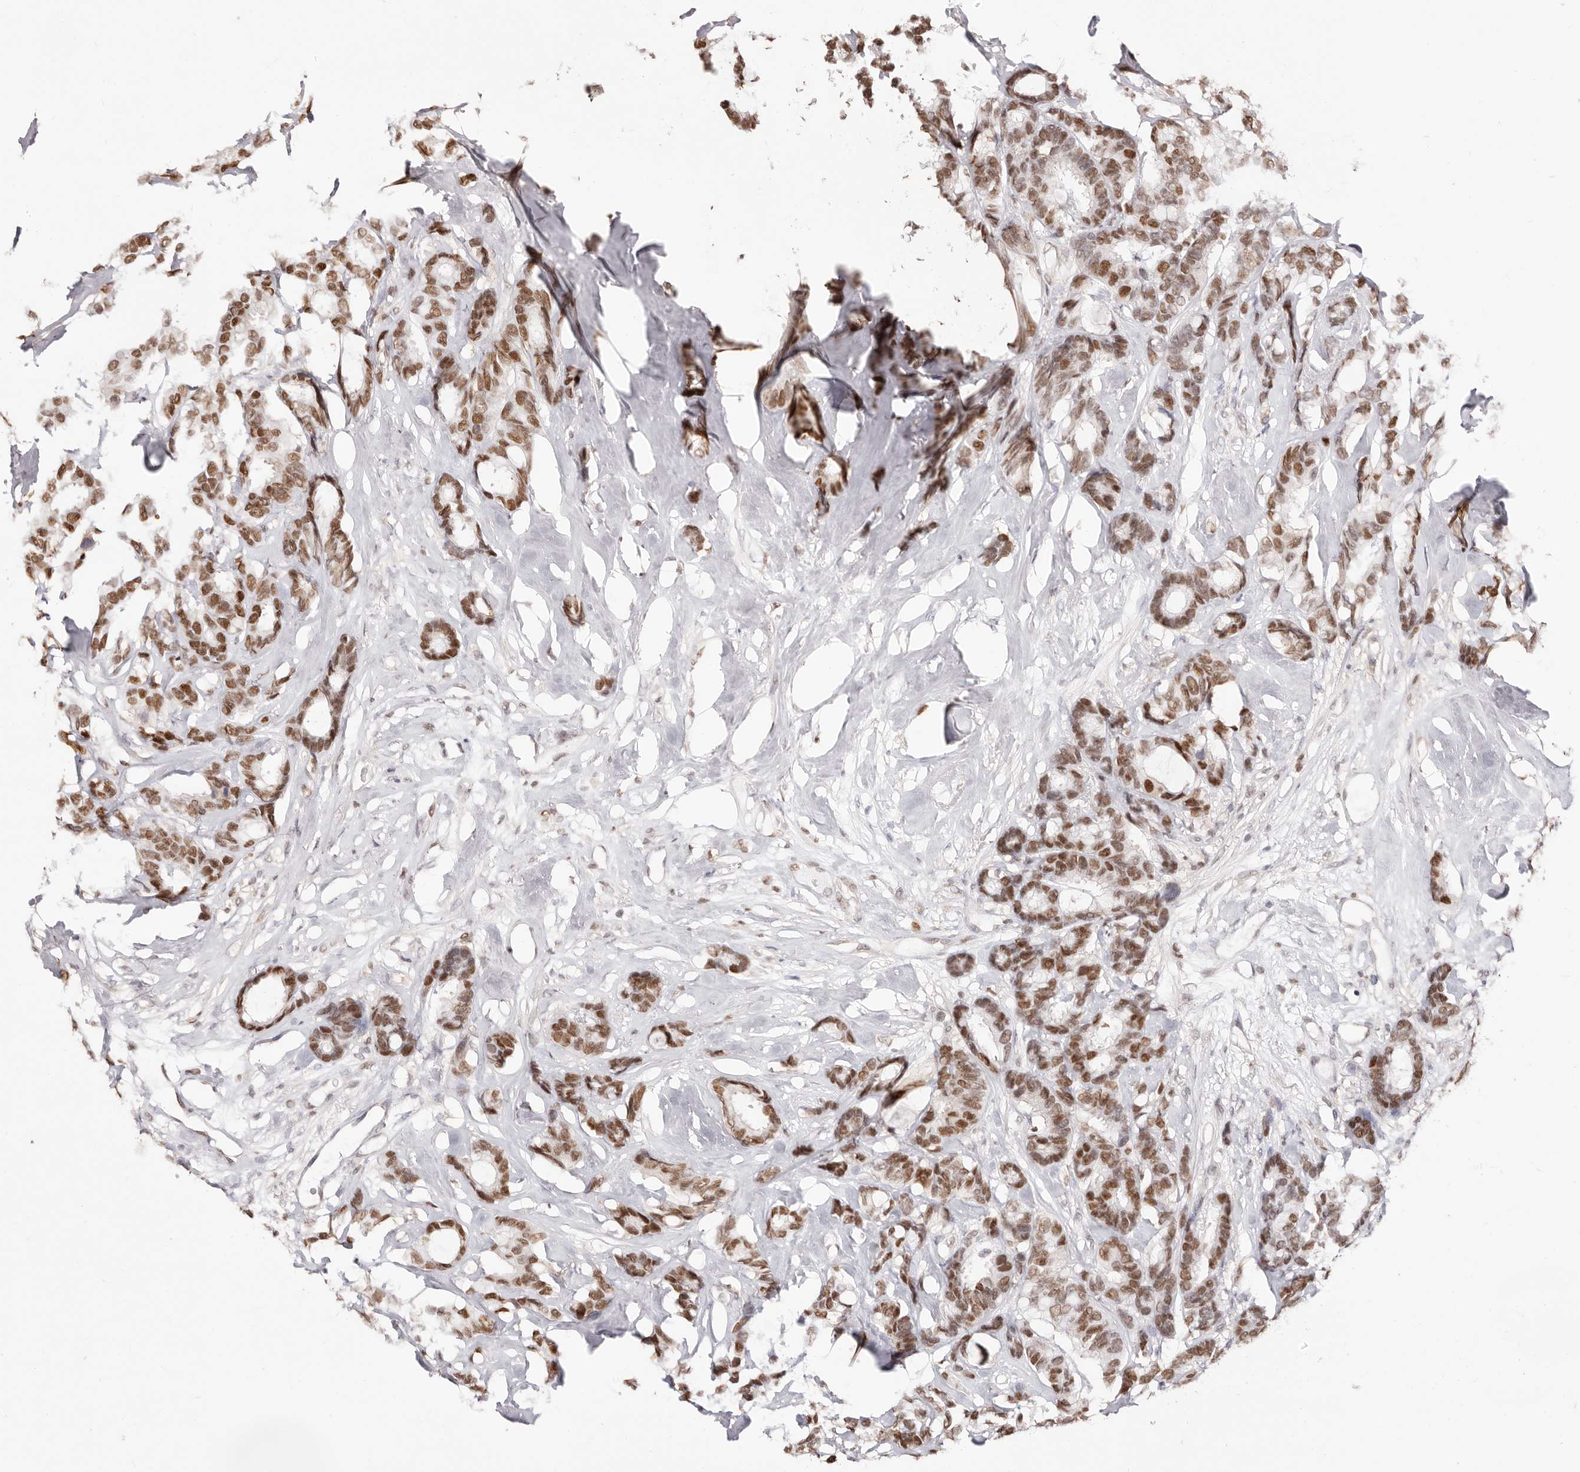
{"staining": {"intensity": "moderate", "quantity": ">75%", "location": "nuclear"}, "tissue": "breast cancer", "cell_type": "Tumor cells", "image_type": "cancer", "snomed": [{"axis": "morphology", "description": "Duct carcinoma"}, {"axis": "topography", "description": "Breast"}], "caption": "This is an image of IHC staining of breast cancer, which shows moderate expression in the nuclear of tumor cells.", "gene": "TKT", "patient": {"sex": "female", "age": 87}}